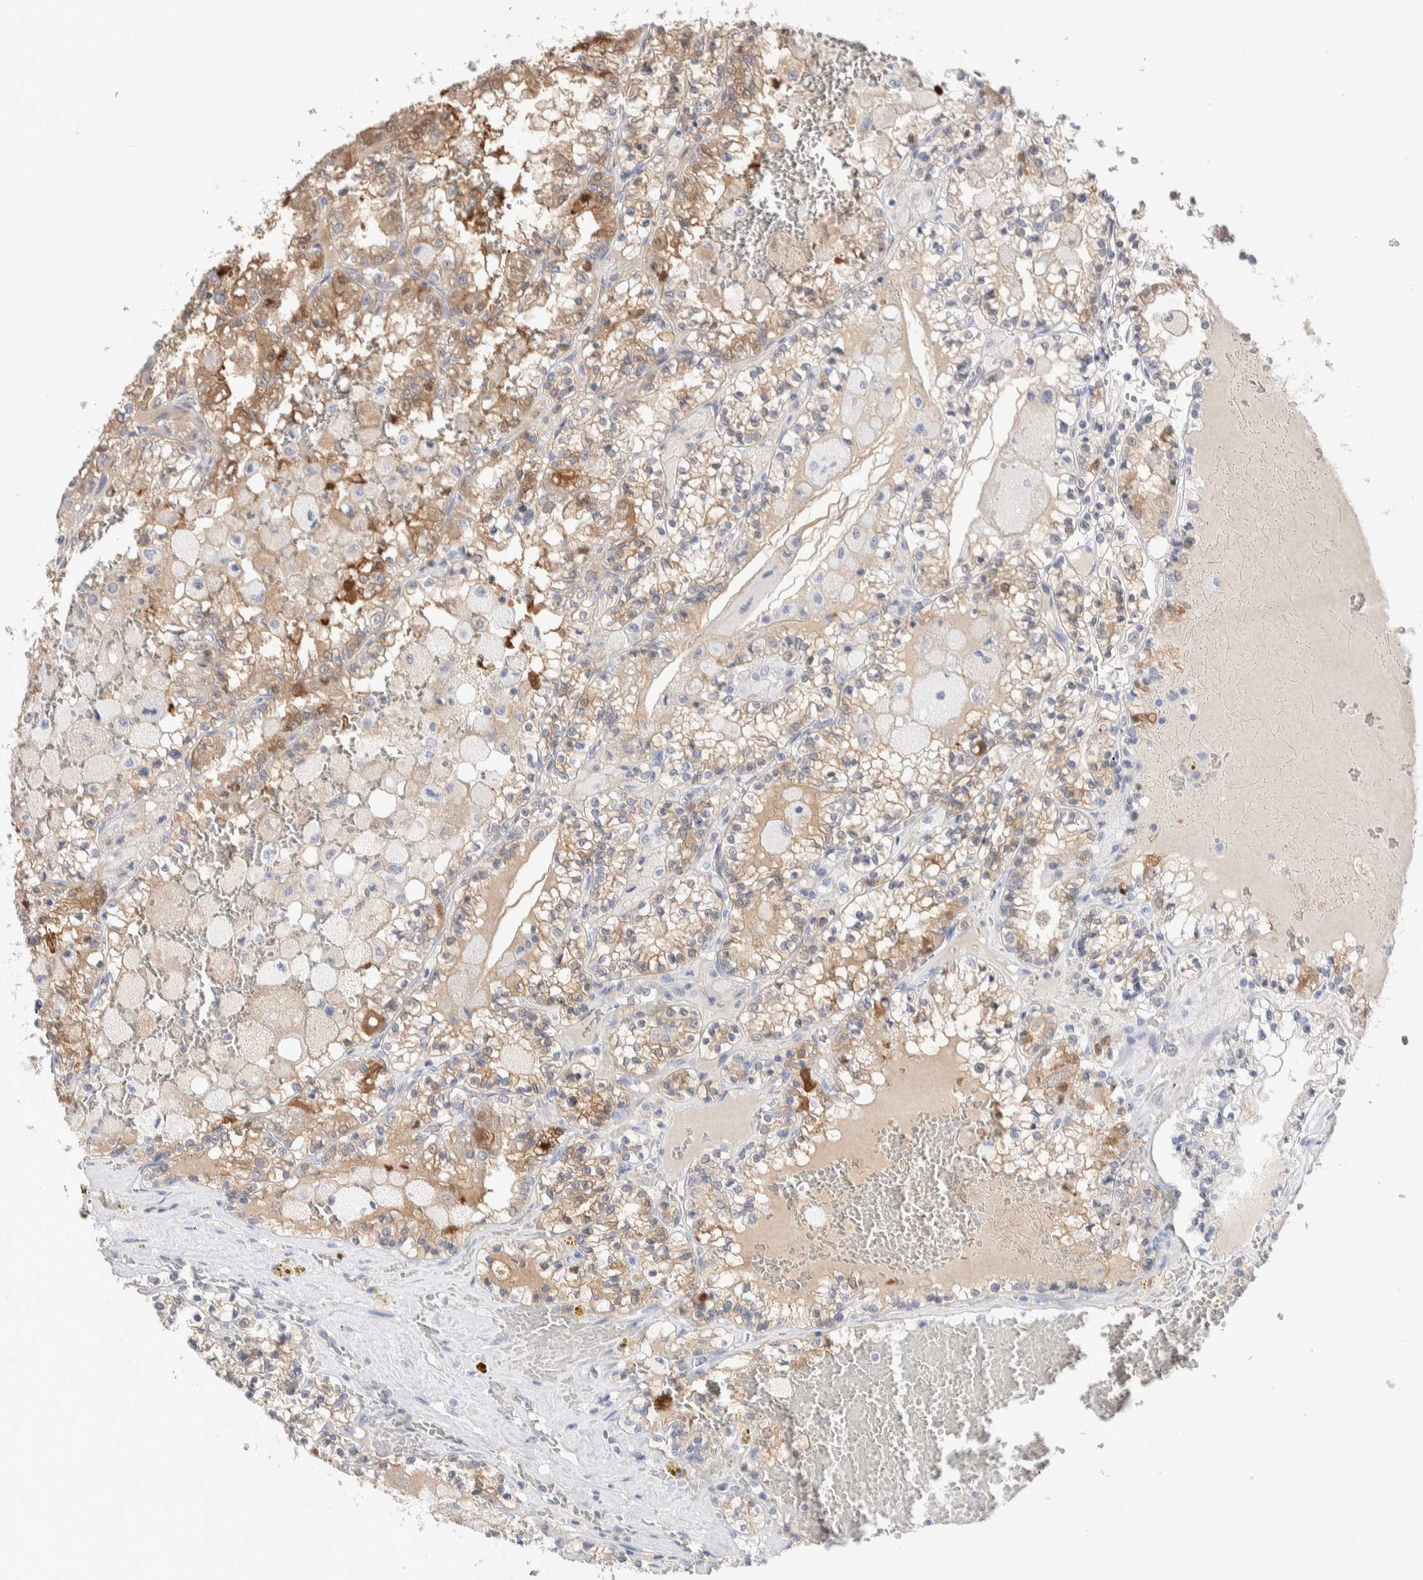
{"staining": {"intensity": "moderate", "quantity": "<25%", "location": "cytoplasmic/membranous"}, "tissue": "renal cancer", "cell_type": "Tumor cells", "image_type": "cancer", "snomed": [{"axis": "morphology", "description": "Adenocarcinoma, NOS"}, {"axis": "topography", "description": "Kidney"}], "caption": "About <25% of tumor cells in adenocarcinoma (renal) display moderate cytoplasmic/membranous protein expression as visualized by brown immunohistochemical staining.", "gene": "GDA", "patient": {"sex": "female", "age": 56}}